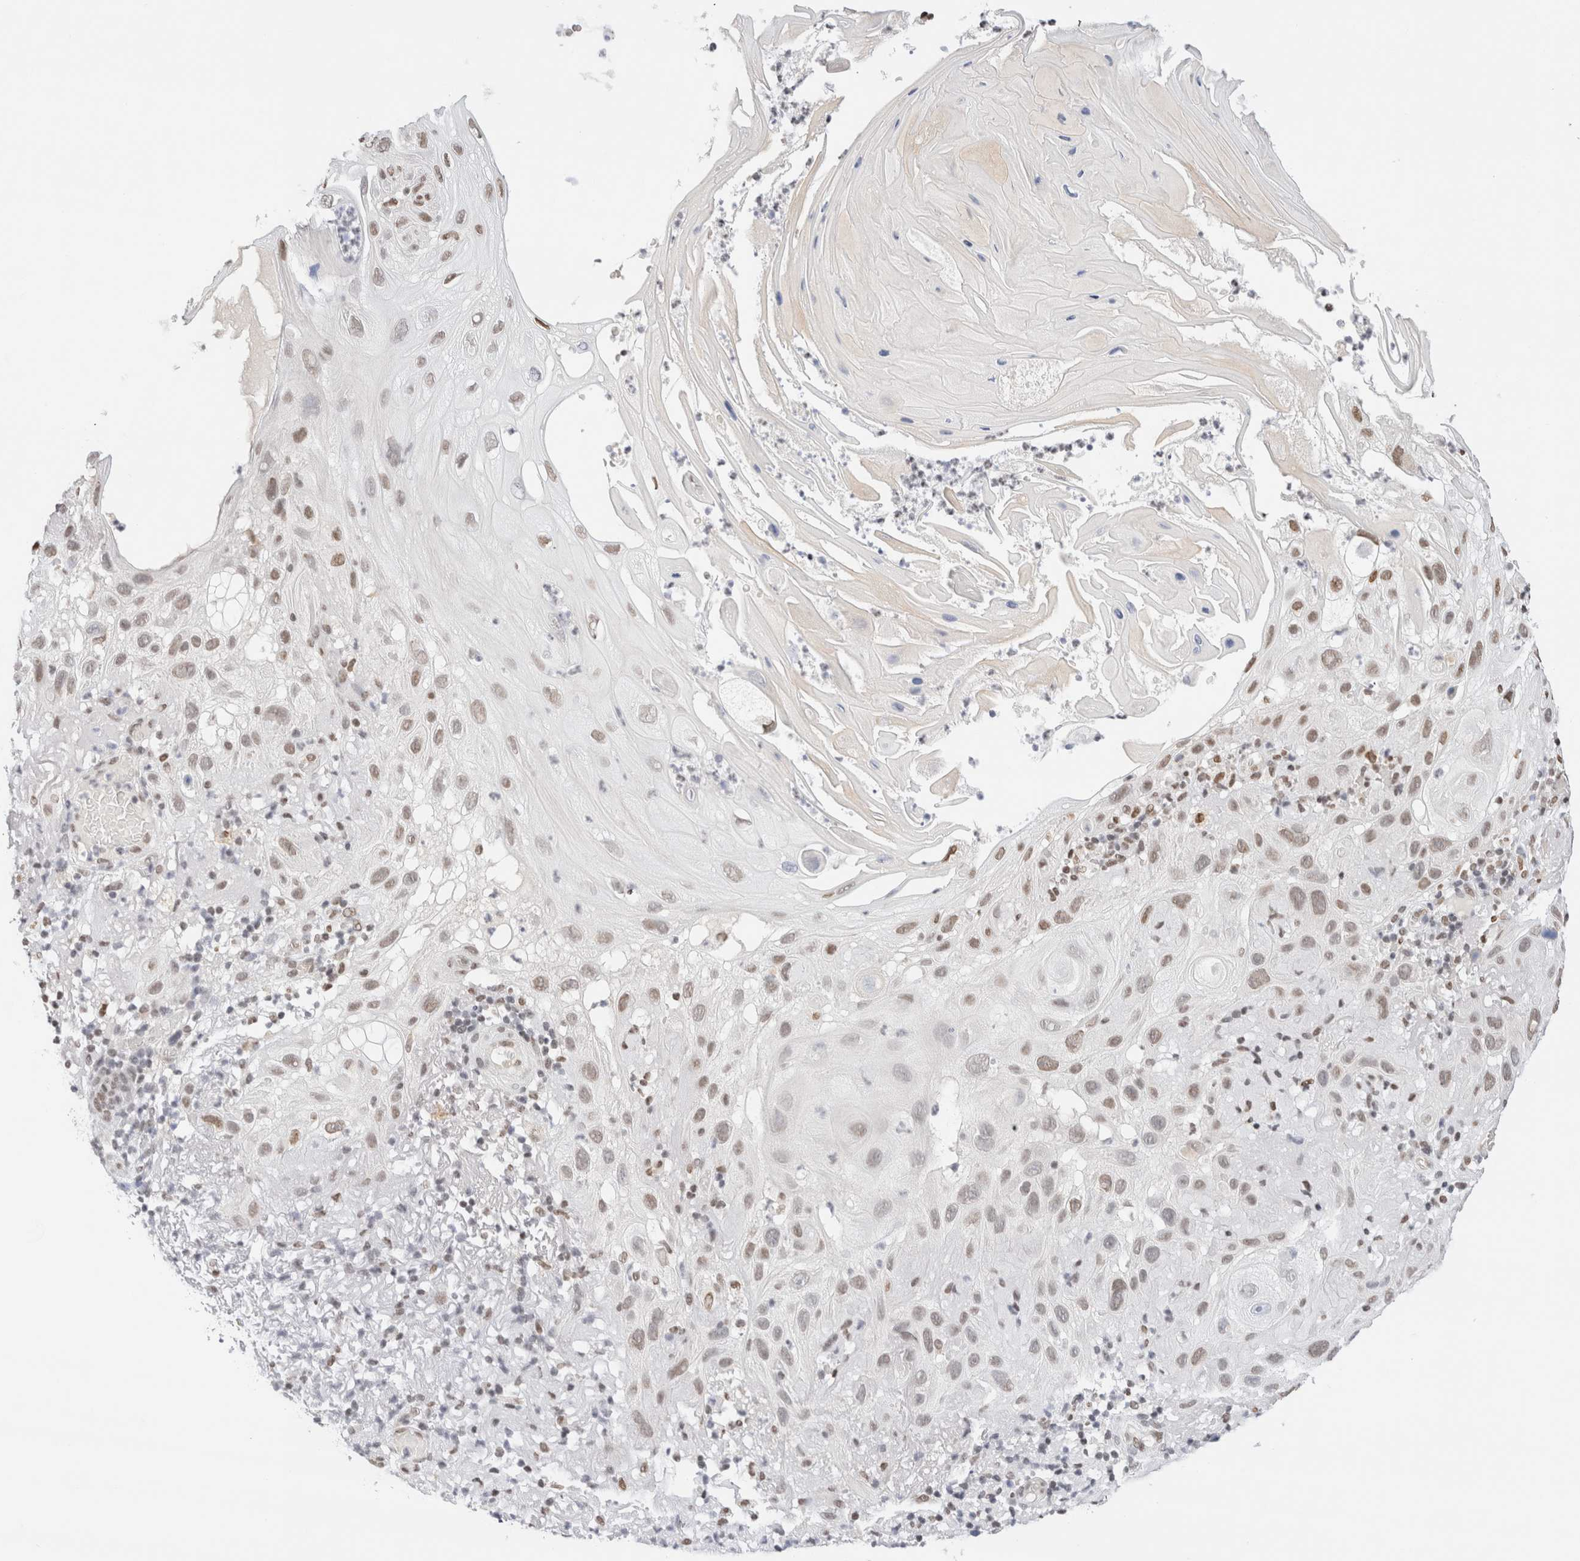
{"staining": {"intensity": "weak", "quantity": ">75%", "location": "nuclear"}, "tissue": "skin cancer", "cell_type": "Tumor cells", "image_type": "cancer", "snomed": [{"axis": "morphology", "description": "Squamous cell carcinoma, NOS"}, {"axis": "topography", "description": "Skin"}], "caption": "Human skin cancer (squamous cell carcinoma) stained with a brown dye displays weak nuclear positive expression in approximately >75% of tumor cells.", "gene": "SUPT3H", "patient": {"sex": "female", "age": 96}}